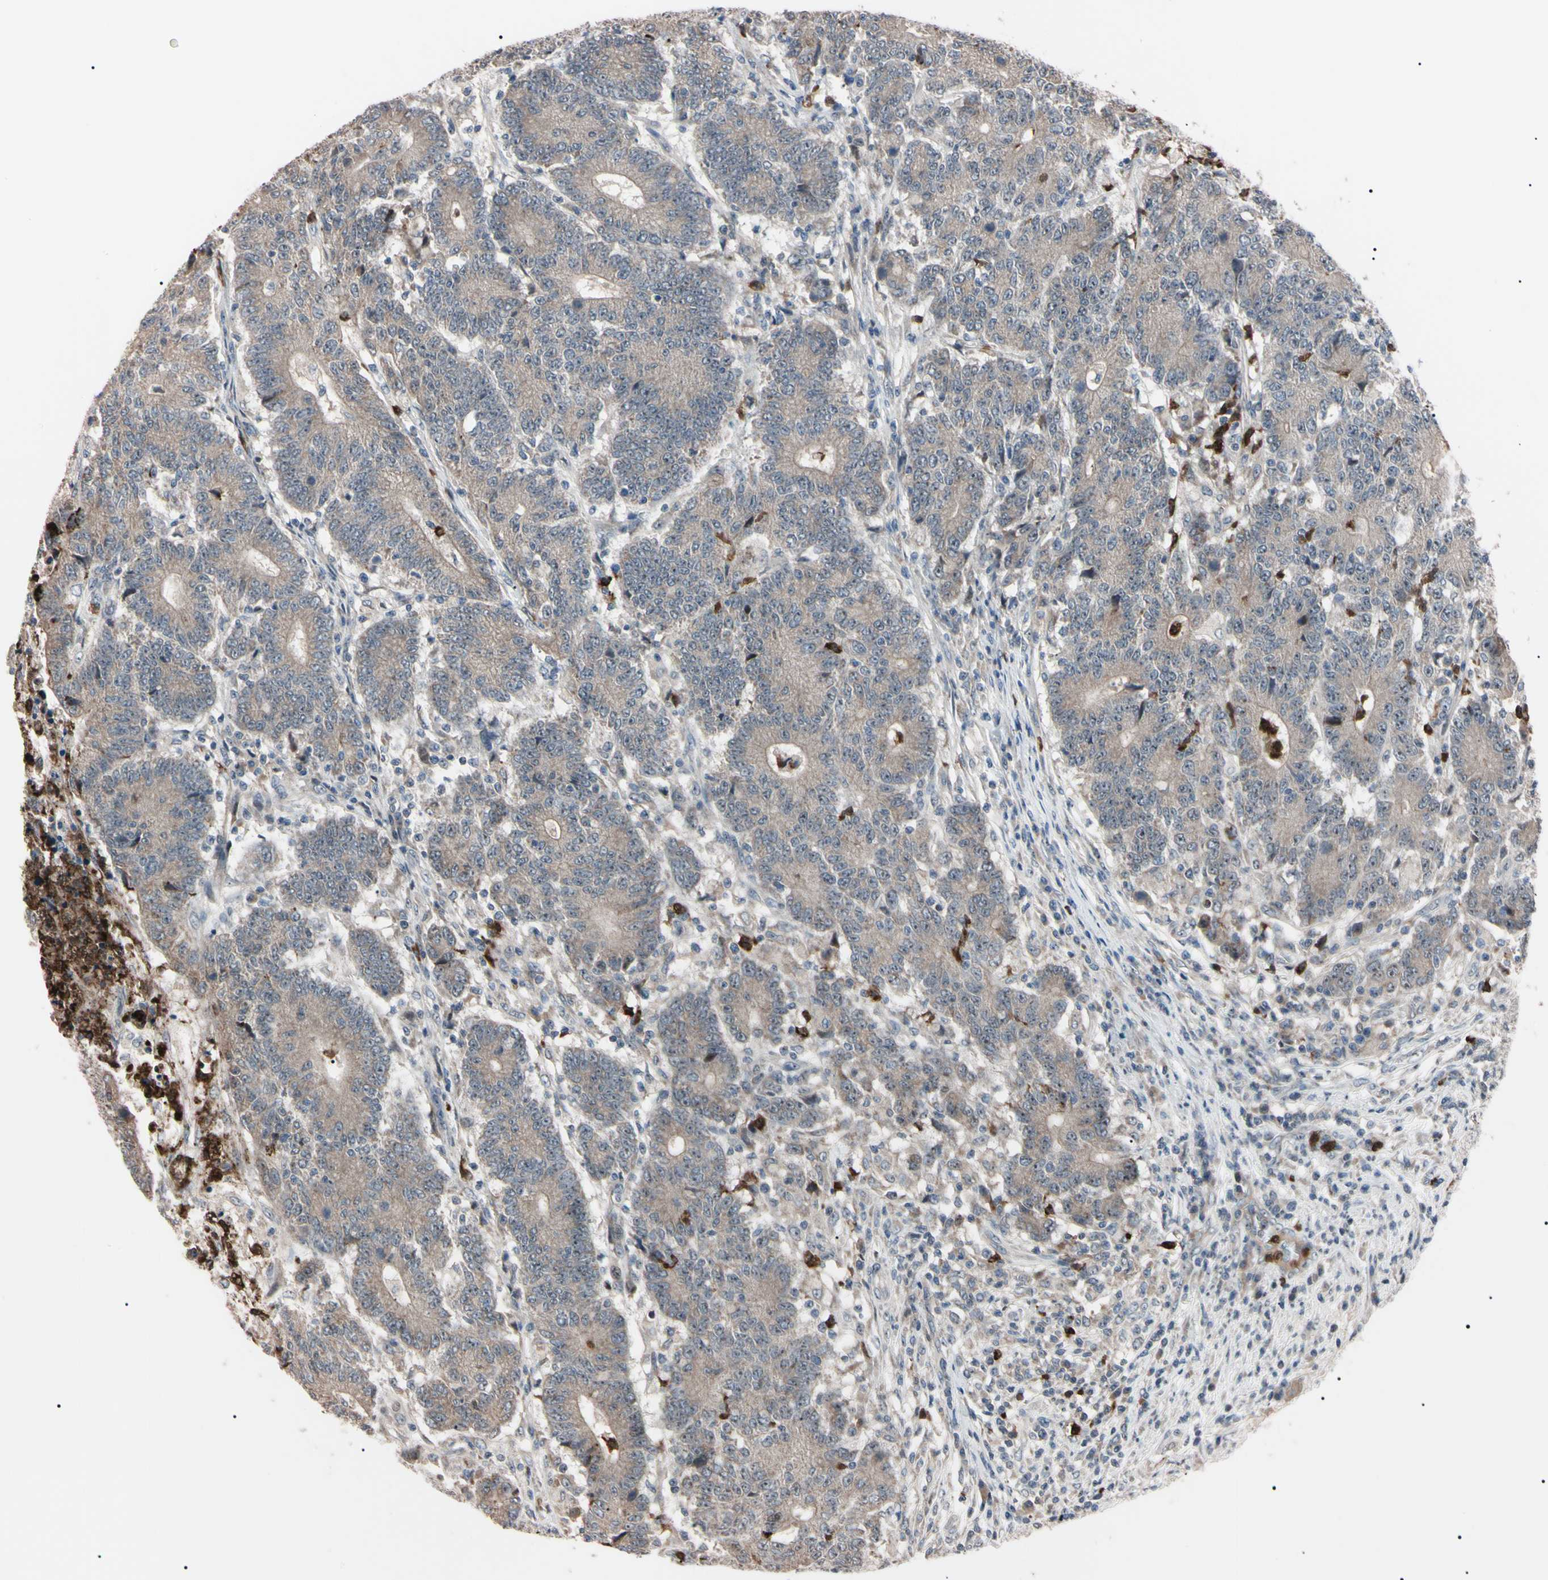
{"staining": {"intensity": "weak", "quantity": ">75%", "location": "cytoplasmic/membranous"}, "tissue": "colorectal cancer", "cell_type": "Tumor cells", "image_type": "cancer", "snomed": [{"axis": "morphology", "description": "Normal tissue, NOS"}, {"axis": "morphology", "description": "Adenocarcinoma, NOS"}, {"axis": "topography", "description": "Colon"}], "caption": "Immunohistochemical staining of adenocarcinoma (colorectal) shows weak cytoplasmic/membranous protein expression in approximately >75% of tumor cells. (DAB (3,3'-diaminobenzidine) IHC with brightfield microscopy, high magnification).", "gene": "TRAF5", "patient": {"sex": "female", "age": 75}}